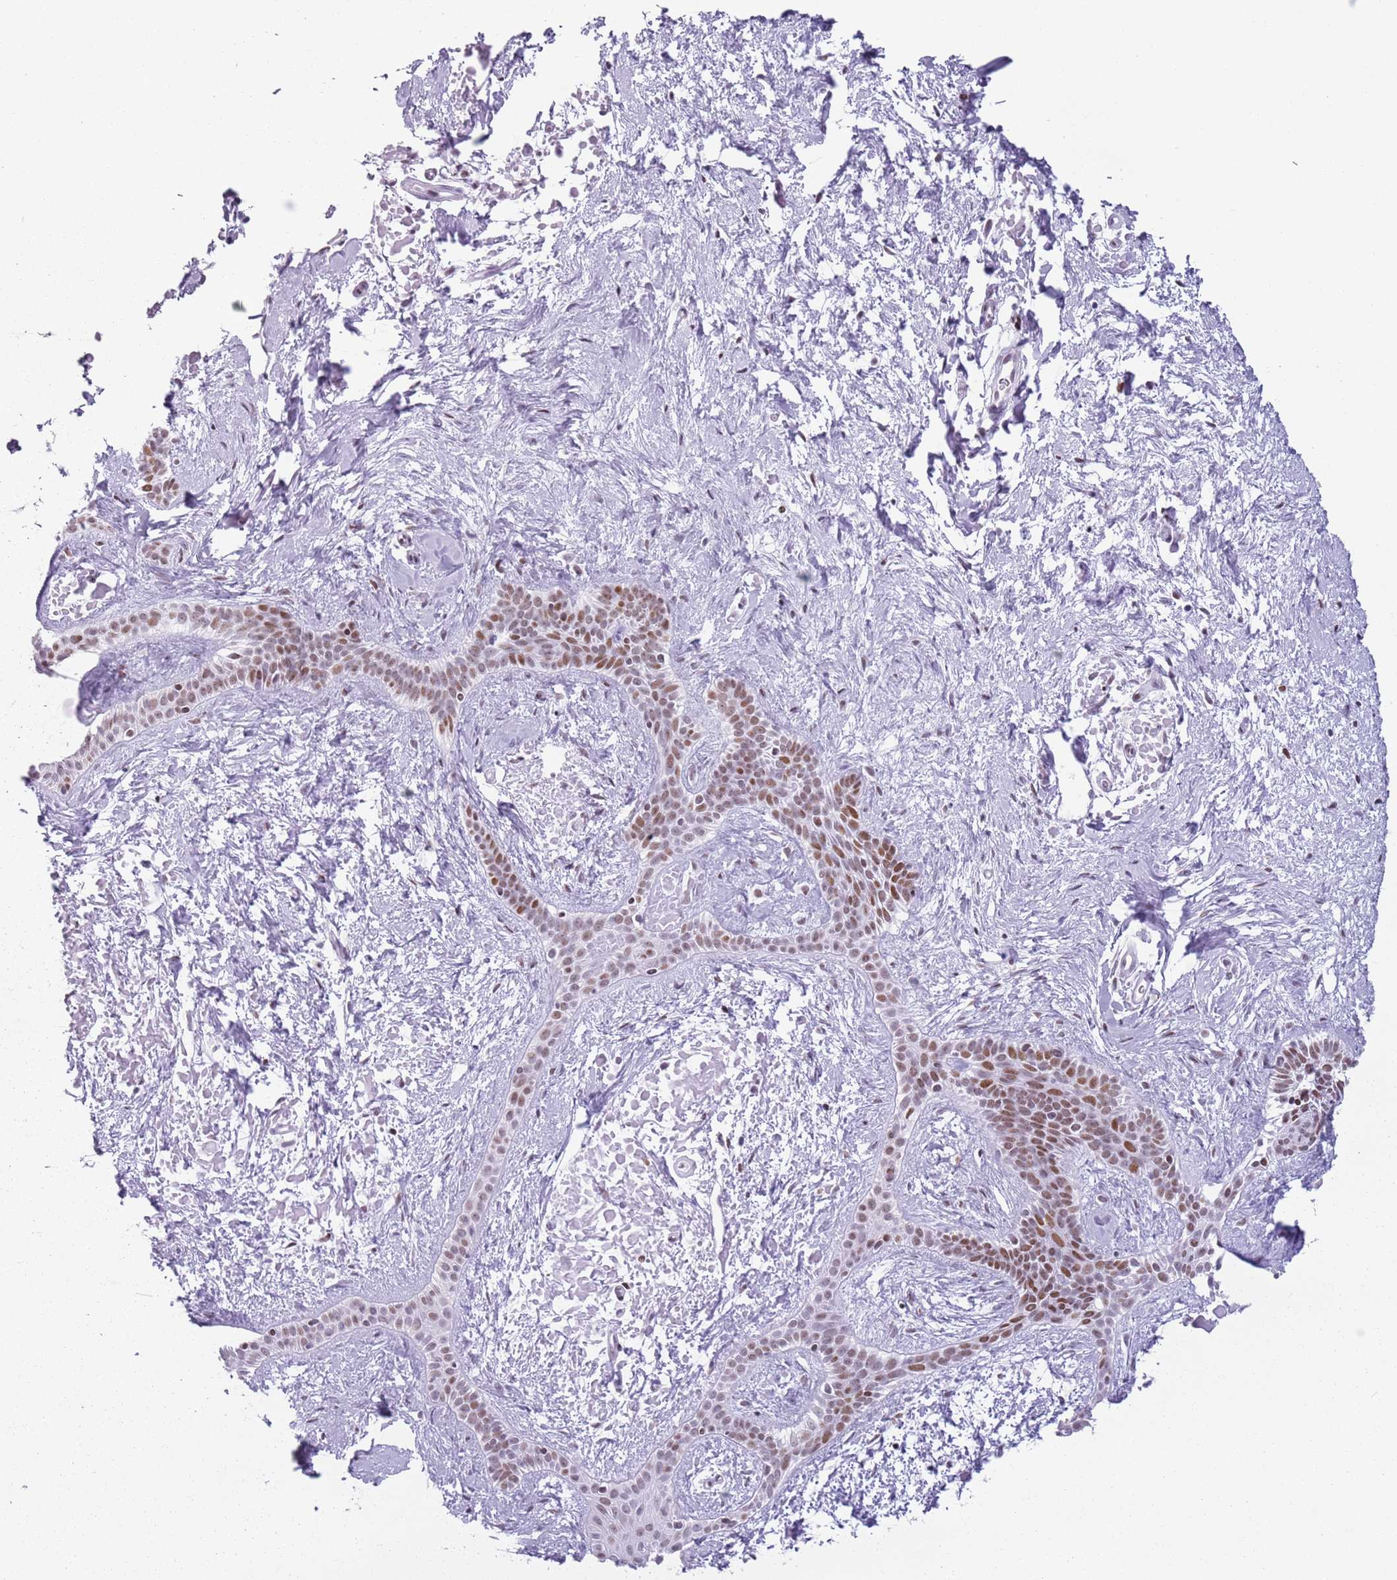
{"staining": {"intensity": "moderate", "quantity": "25%-75%", "location": "nuclear"}, "tissue": "skin cancer", "cell_type": "Tumor cells", "image_type": "cancer", "snomed": [{"axis": "morphology", "description": "Basal cell carcinoma"}, {"axis": "topography", "description": "Skin"}], "caption": "Skin cancer stained for a protein (brown) exhibits moderate nuclear positive positivity in about 25%-75% of tumor cells.", "gene": "FAM104B", "patient": {"sex": "male", "age": 78}}